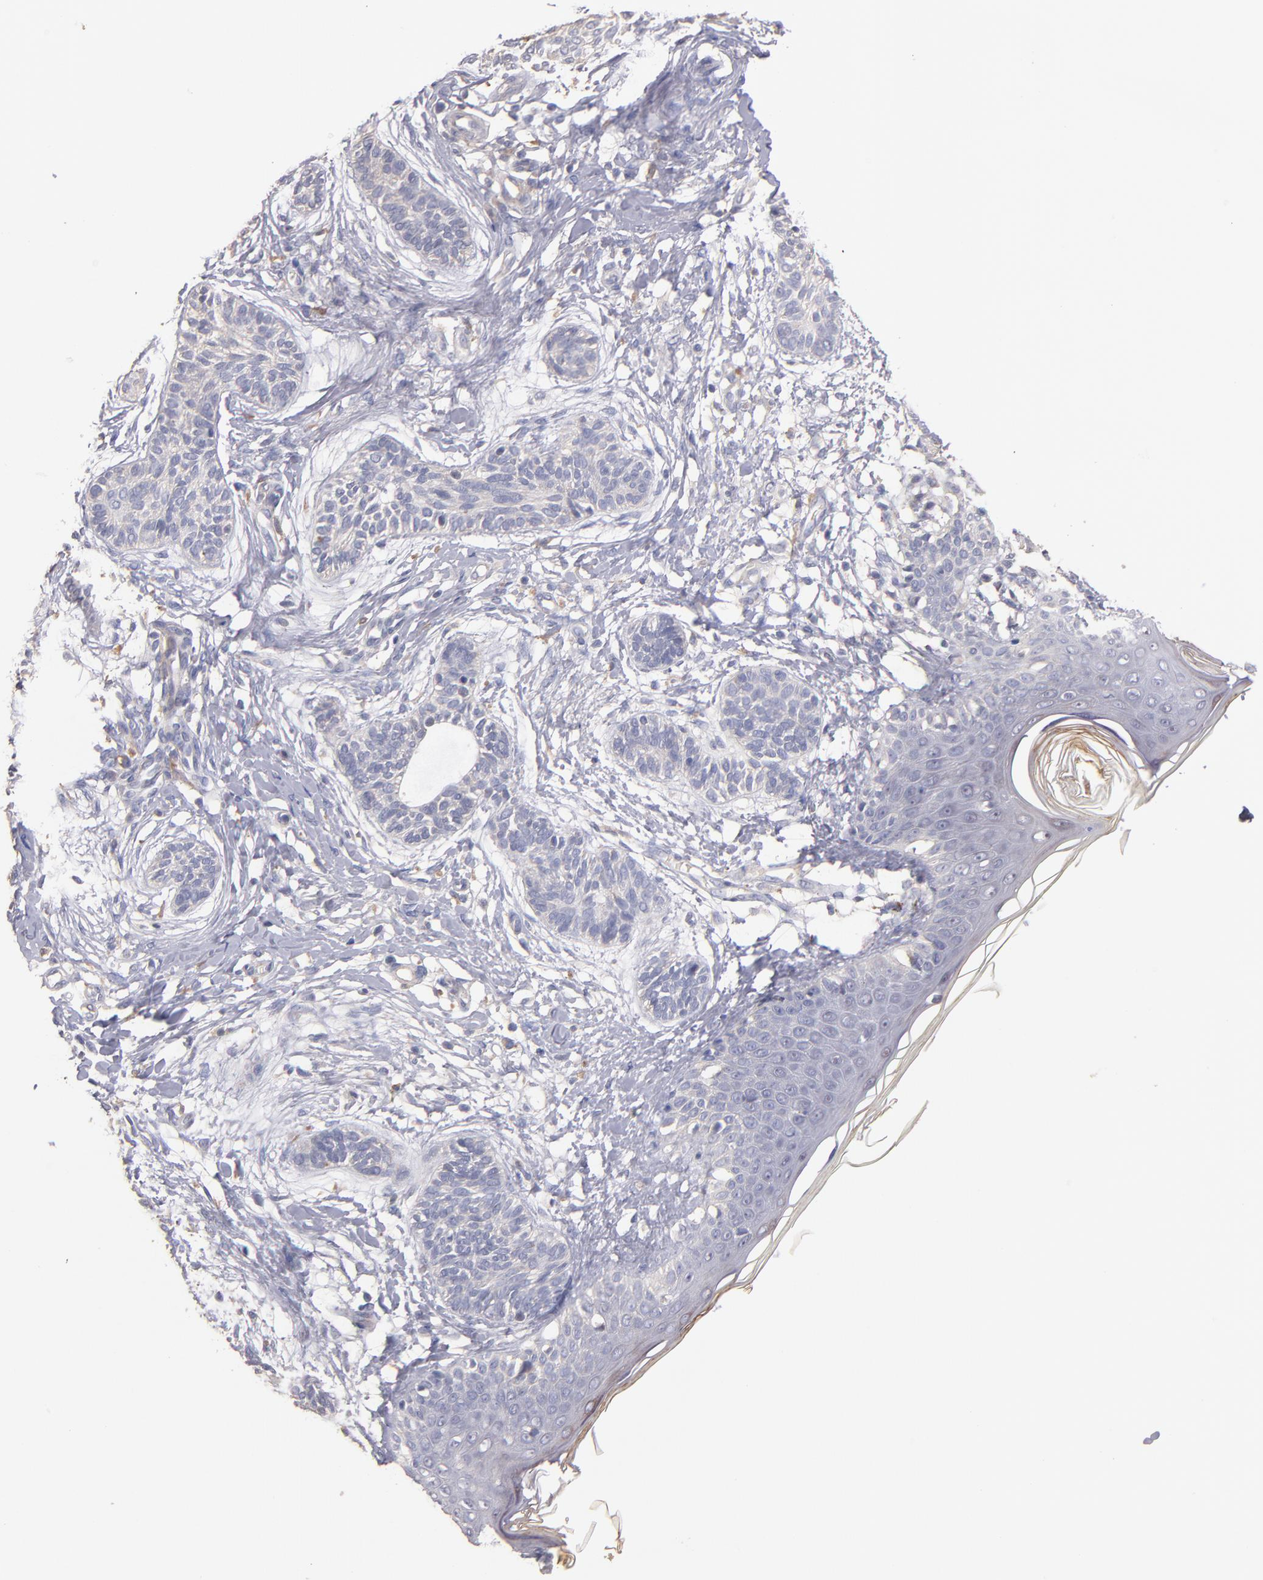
{"staining": {"intensity": "negative", "quantity": "none", "location": "none"}, "tissue": "skin cancer", "cell_type": "Tumor cells", "image_type": "cancer", "snomed": [{"axis": "morphology", "description": "Normal tissue, NOS"}, {"axis": "morphology", "description": "Basal cell carcinoma"}, {"axis": "topography", "description": "Skin"}], "caption": "This is a image of immunohistochemistry (IHC) staining of basal cell carcinoma (skin), which shows no expression in tumor cells.", "gene": "MAGEE1", "patient": {"sex": "male", "age": 63}}